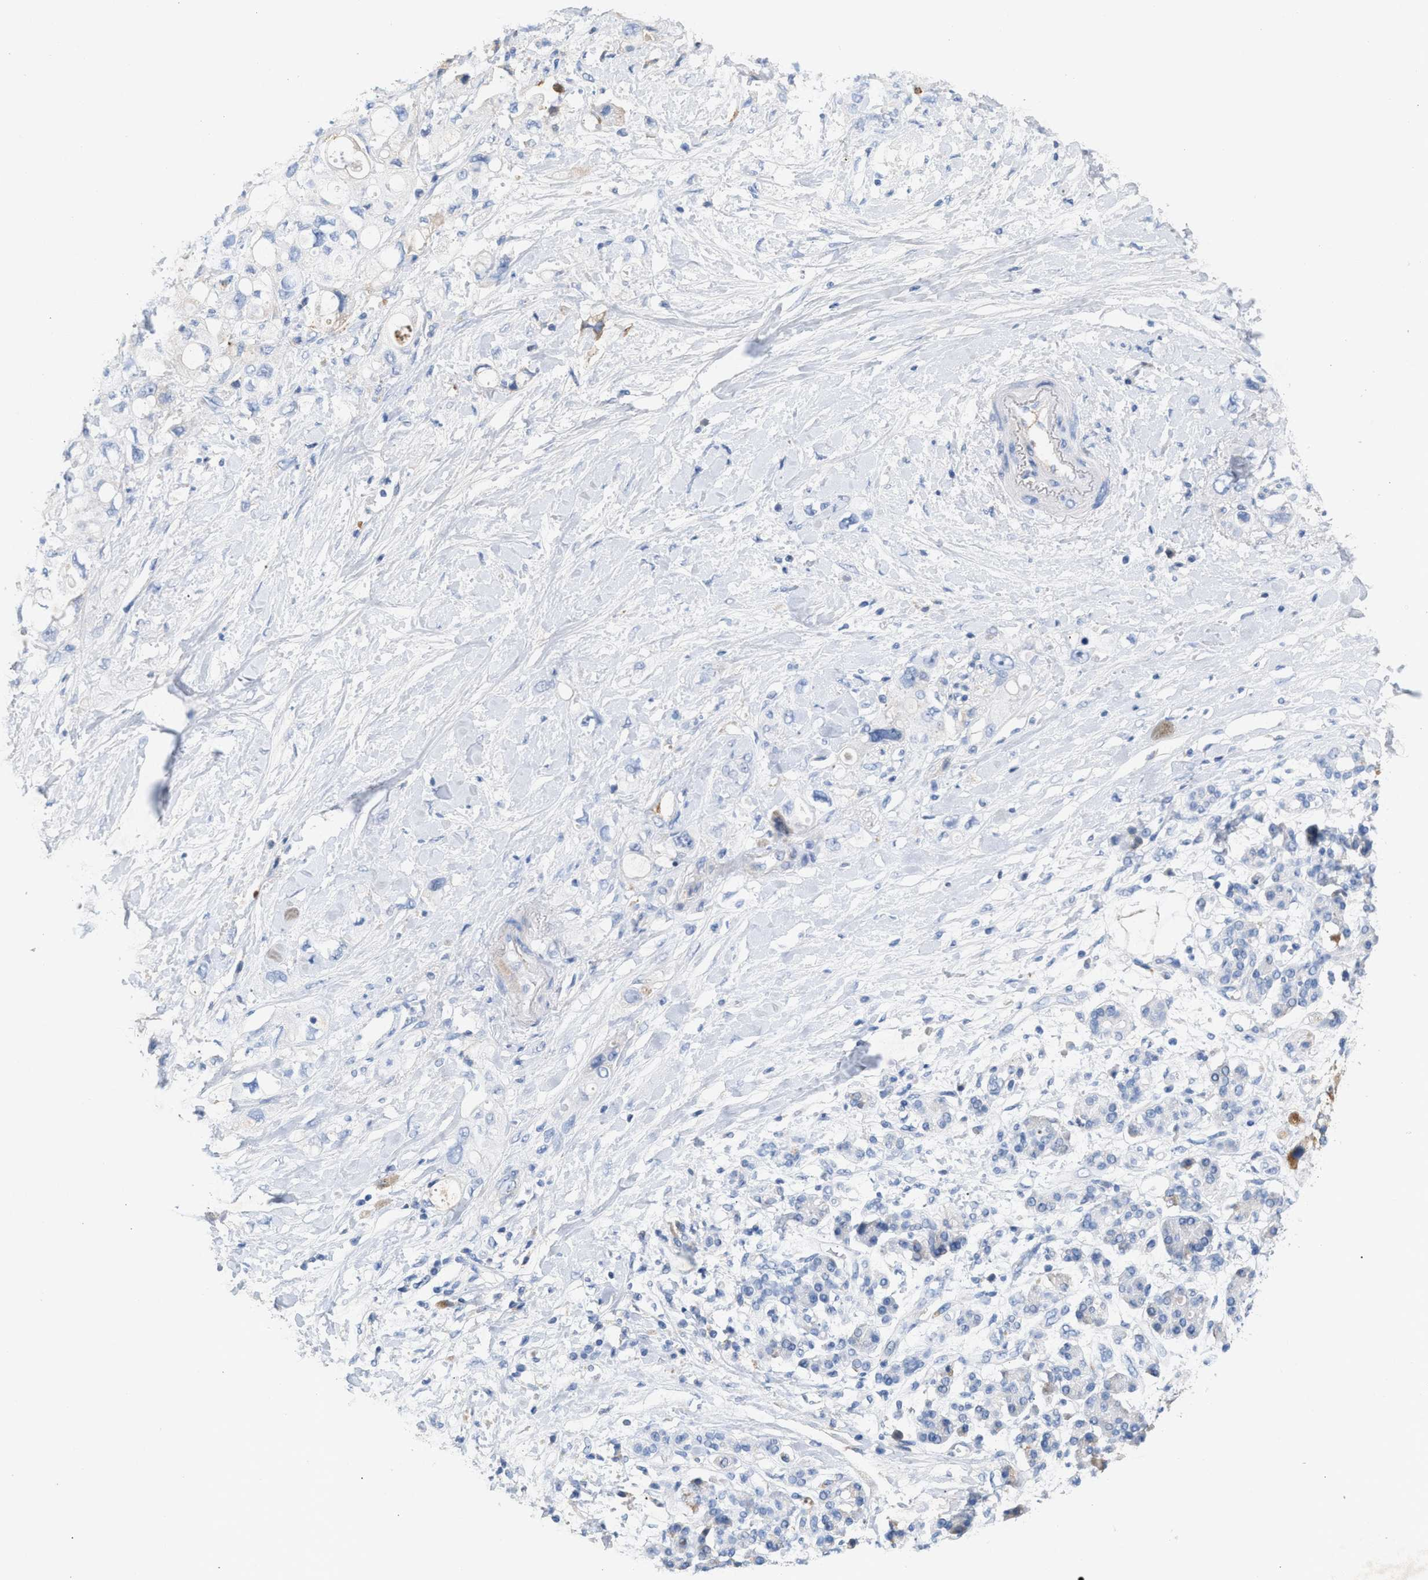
{"staining": {"intensity": "negative", "quantity": "none", "location": "none"}, "tissue": "pancreatic cancer", "cell_type": "Tumor cells", "image_type": "cancer", "snomed": [{"axis": "morphology", "description": "Adenocarcinoma, NOS"}, {"axis": "topography", "description": "Pancreas"}], "caption": "Tumor cells are negative for protein expression in human adenocarcinoma (pancreatic). (DAB immunohistochemistry (IHC) visualized using brightfield microscopy, high magnification).", "gene": "APOH", "patient": {"sex": "female", "age": 56}}